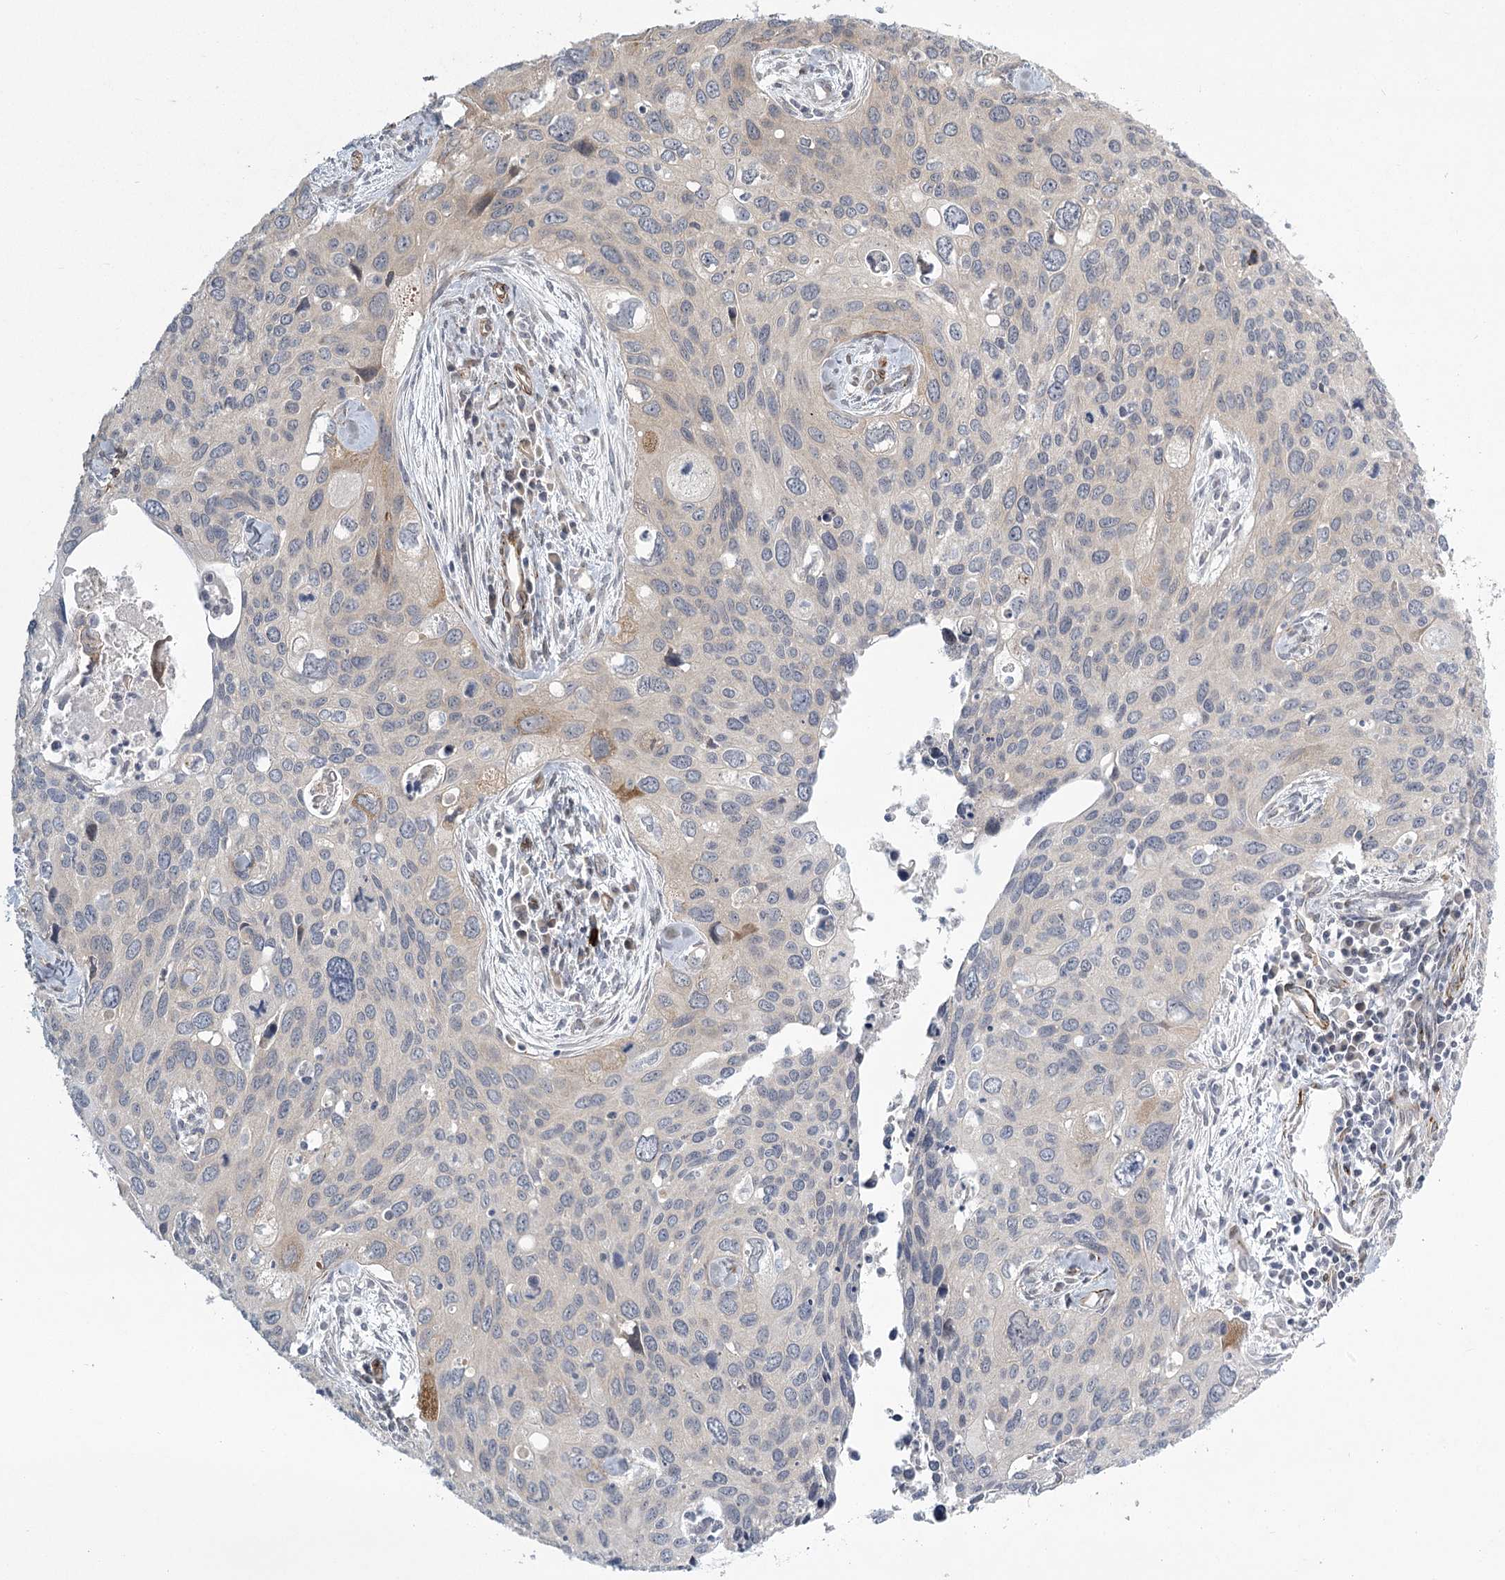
{"staining": {"intensity": "weak", "quantity": "<25%", "location": "cytoplasmic/membranous"}, "tissue": "cervical cancer", "cell_type": "Tumor cells", "image_type": "cancer", "snomed": [{"axis": "morphology", "description": "Squamous cell carcinoma, NOS"}, {"axis": "topography", "description": "Cervix"}], "caption": "Cervical cancer (squamous cell carcinoma) stained for a protein using IHC demonstrates no positivity tumor cells.", "gene": "MEPE", "patient": {"sex": "female", "age": 55}}